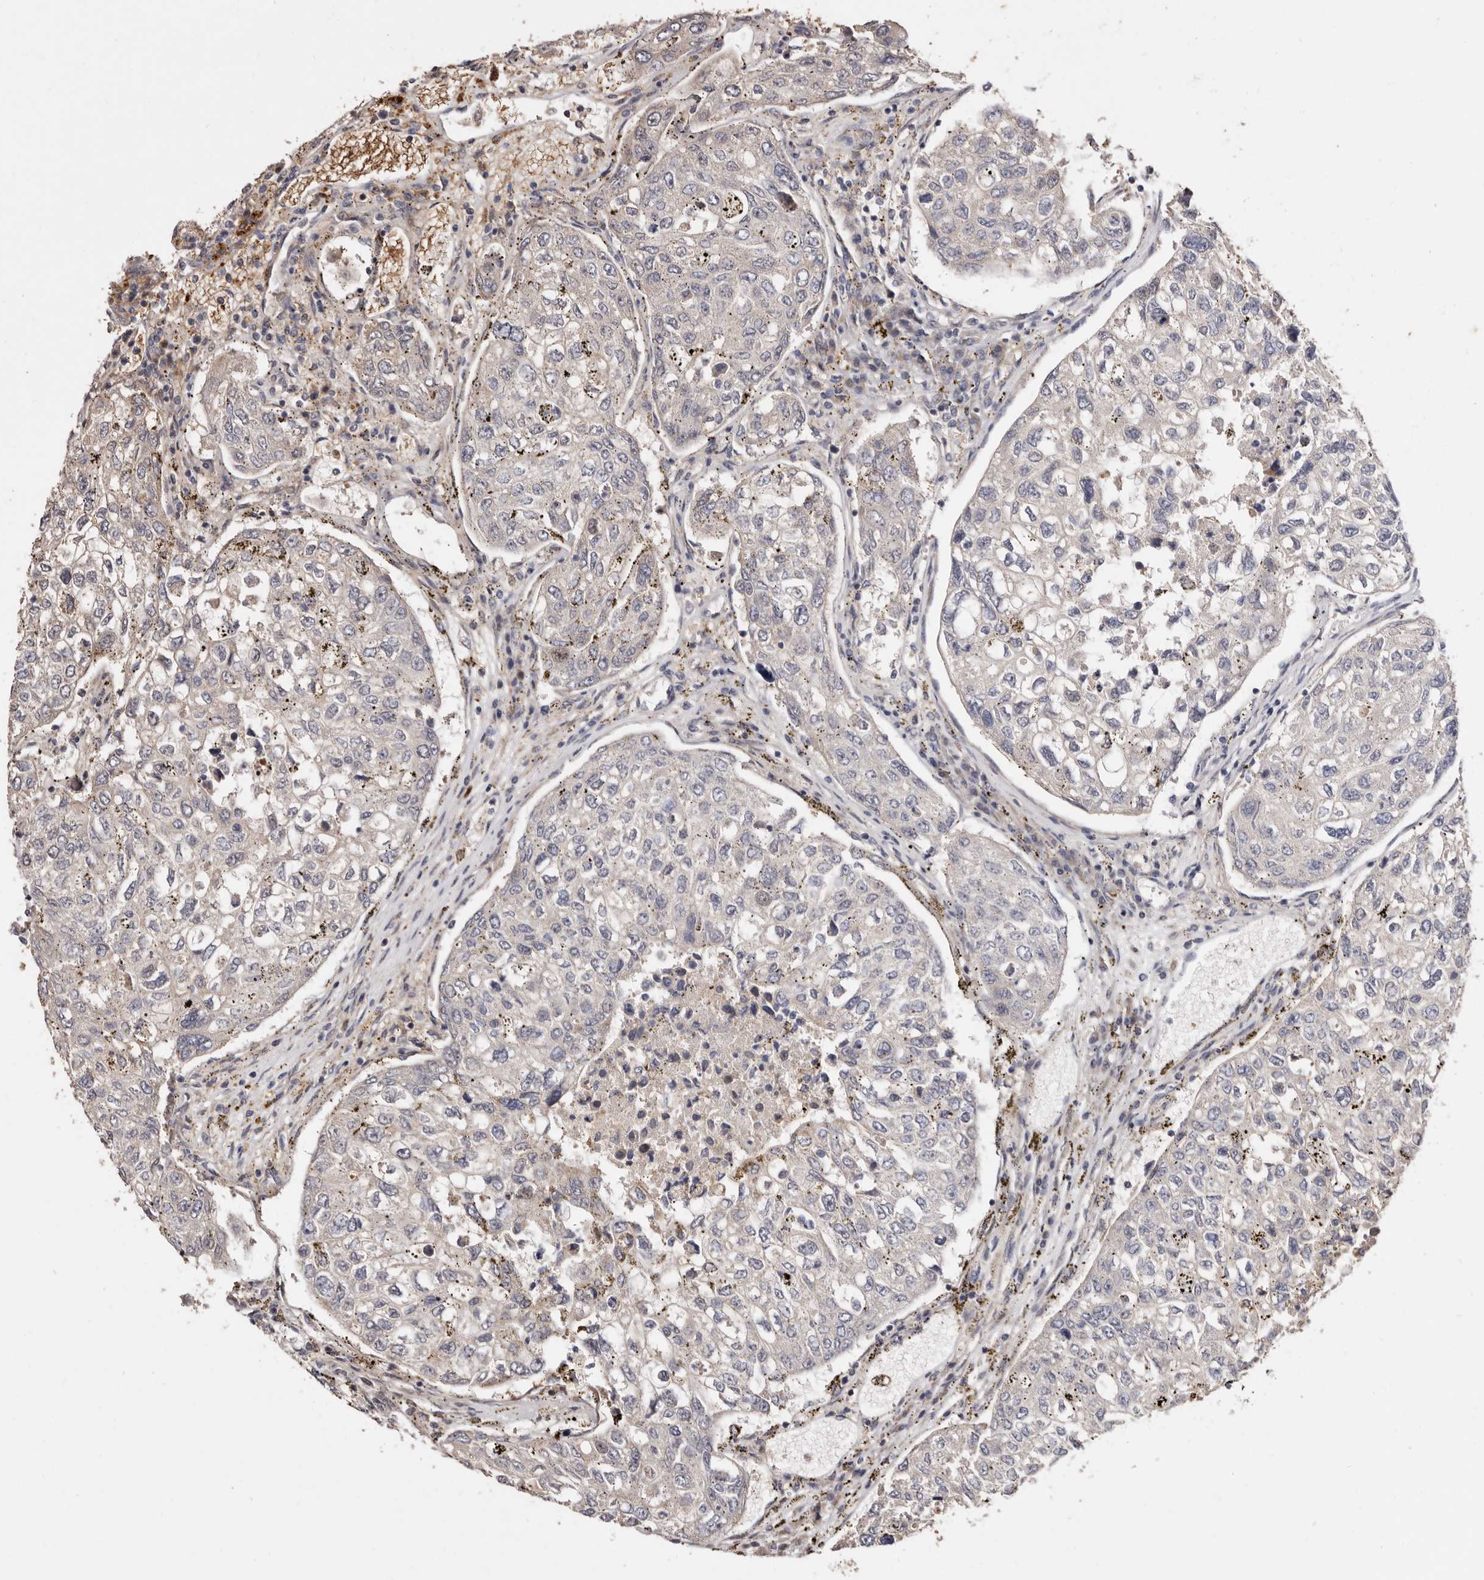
{"staining": {"intensity": "negative", "quantity": "none", "location": "none"}, "tissue": "urothelial cancer", "cell_type": "Tumor cells", "image_type": "cancer", "snomed": [{"axis": "morphology", "description": "Urothelial carcinoma, High grade"}, {"axis": "topography", "description": "Lymph node"}, {"axis": "topography", "description": "Urinary bladder"}], "caption": "This is an IHC histopathology image of high-grade urothelial carcinoma. There is no staining in tumor cells.", "gene": "GRAMD2A", "patient": {"sex": "male", "age": 51}}